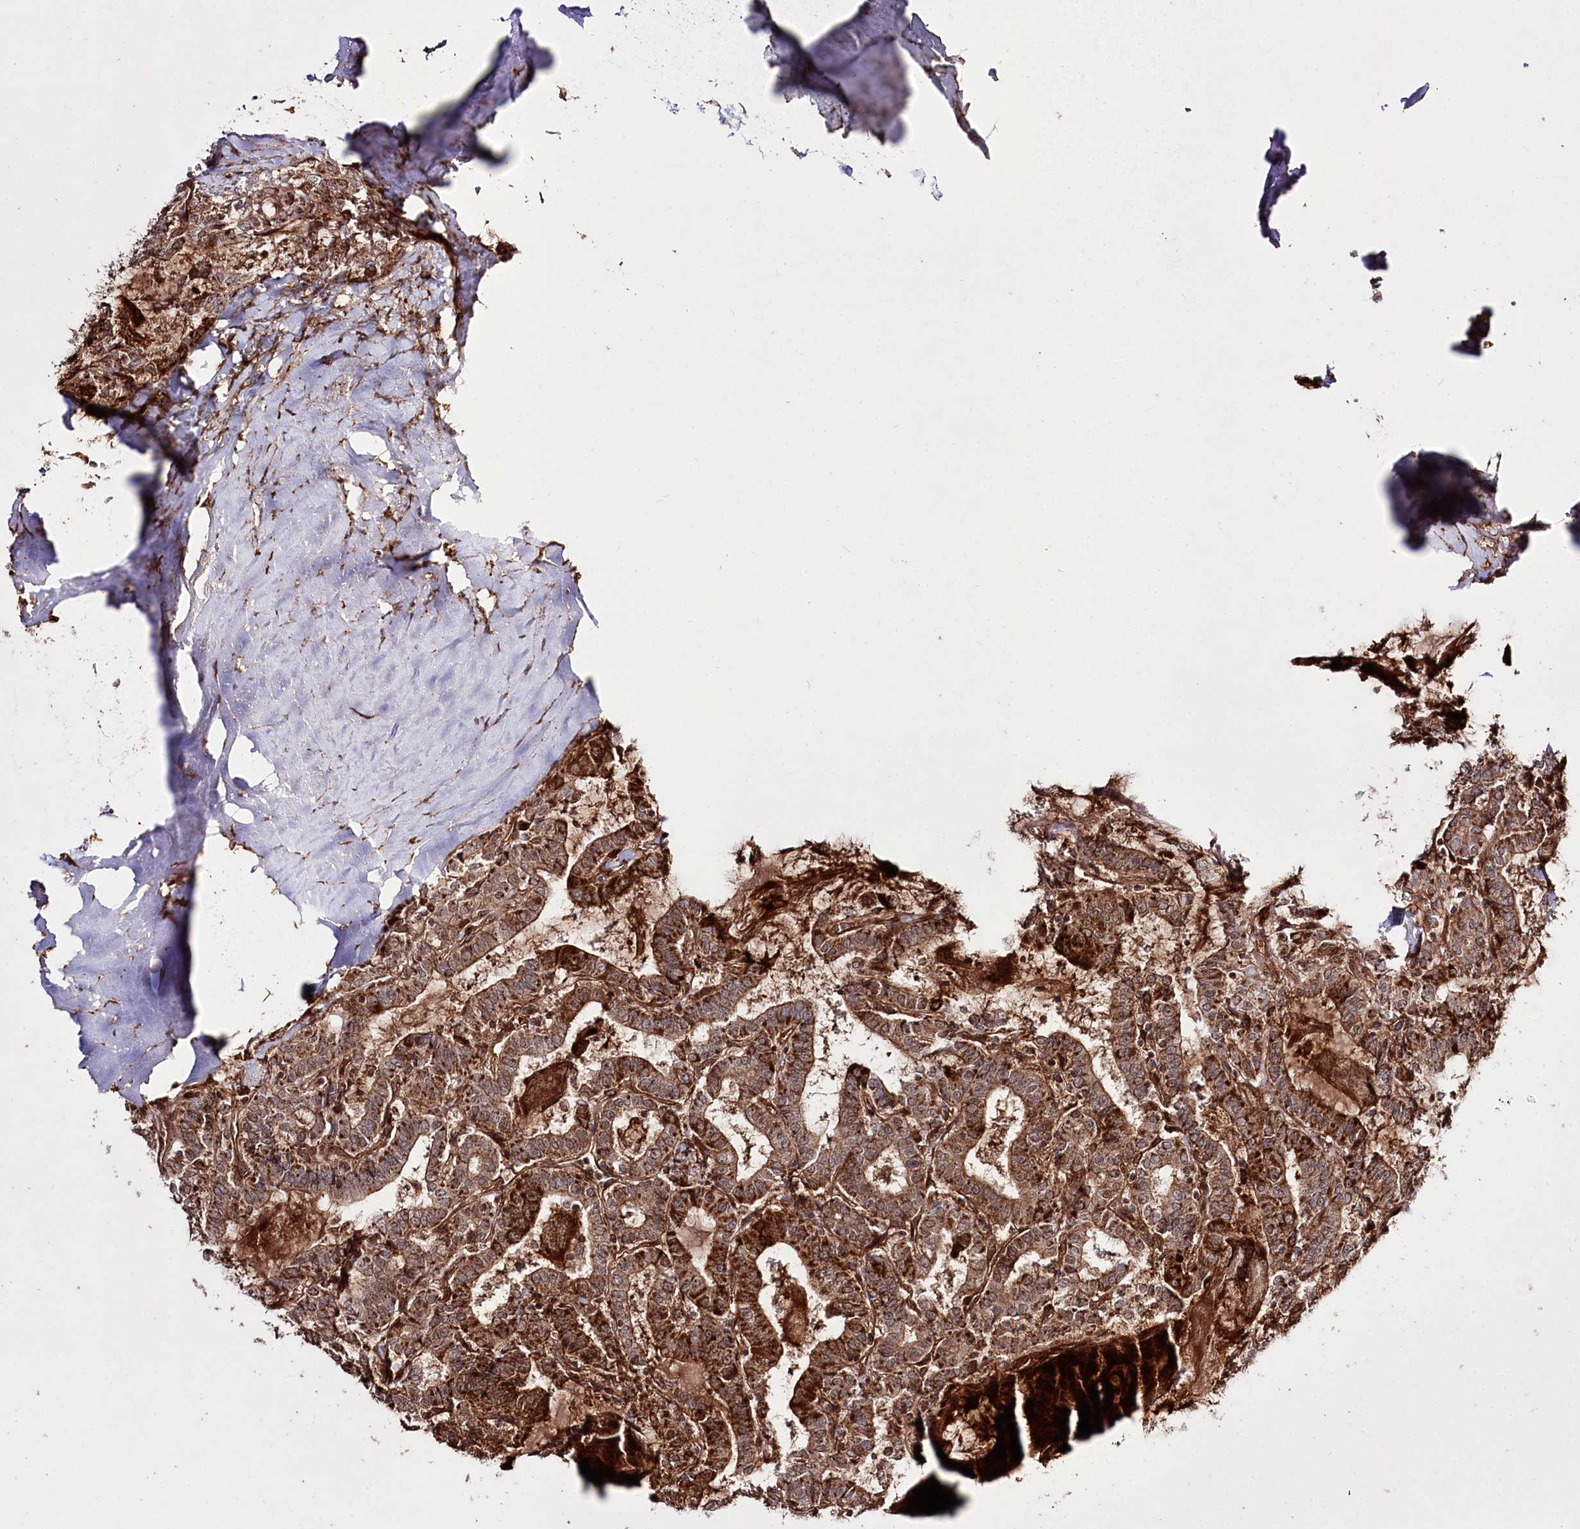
{"staining": {"intensity": "strong", "quantity": ">75%", "location": "cytoplasmic/membranous"}, "tissue": "thyroid cancer", "cell_type": "Tumor cells", "image_type": "cancer", "snomed": [{"axis": "morphology", "description": "Papillary adenocarcinoma, NOS"}, {"axis": "topography", "description": "Thyroid gland"}], "caption": "This is a histology image of immunohistochemistry staining of thyroid cancer, which shows strong staining in the cytoplasmic/membranous of tumor cells.", "gene": "REXO2", "patient": {"sex": "female", "age": 72}}